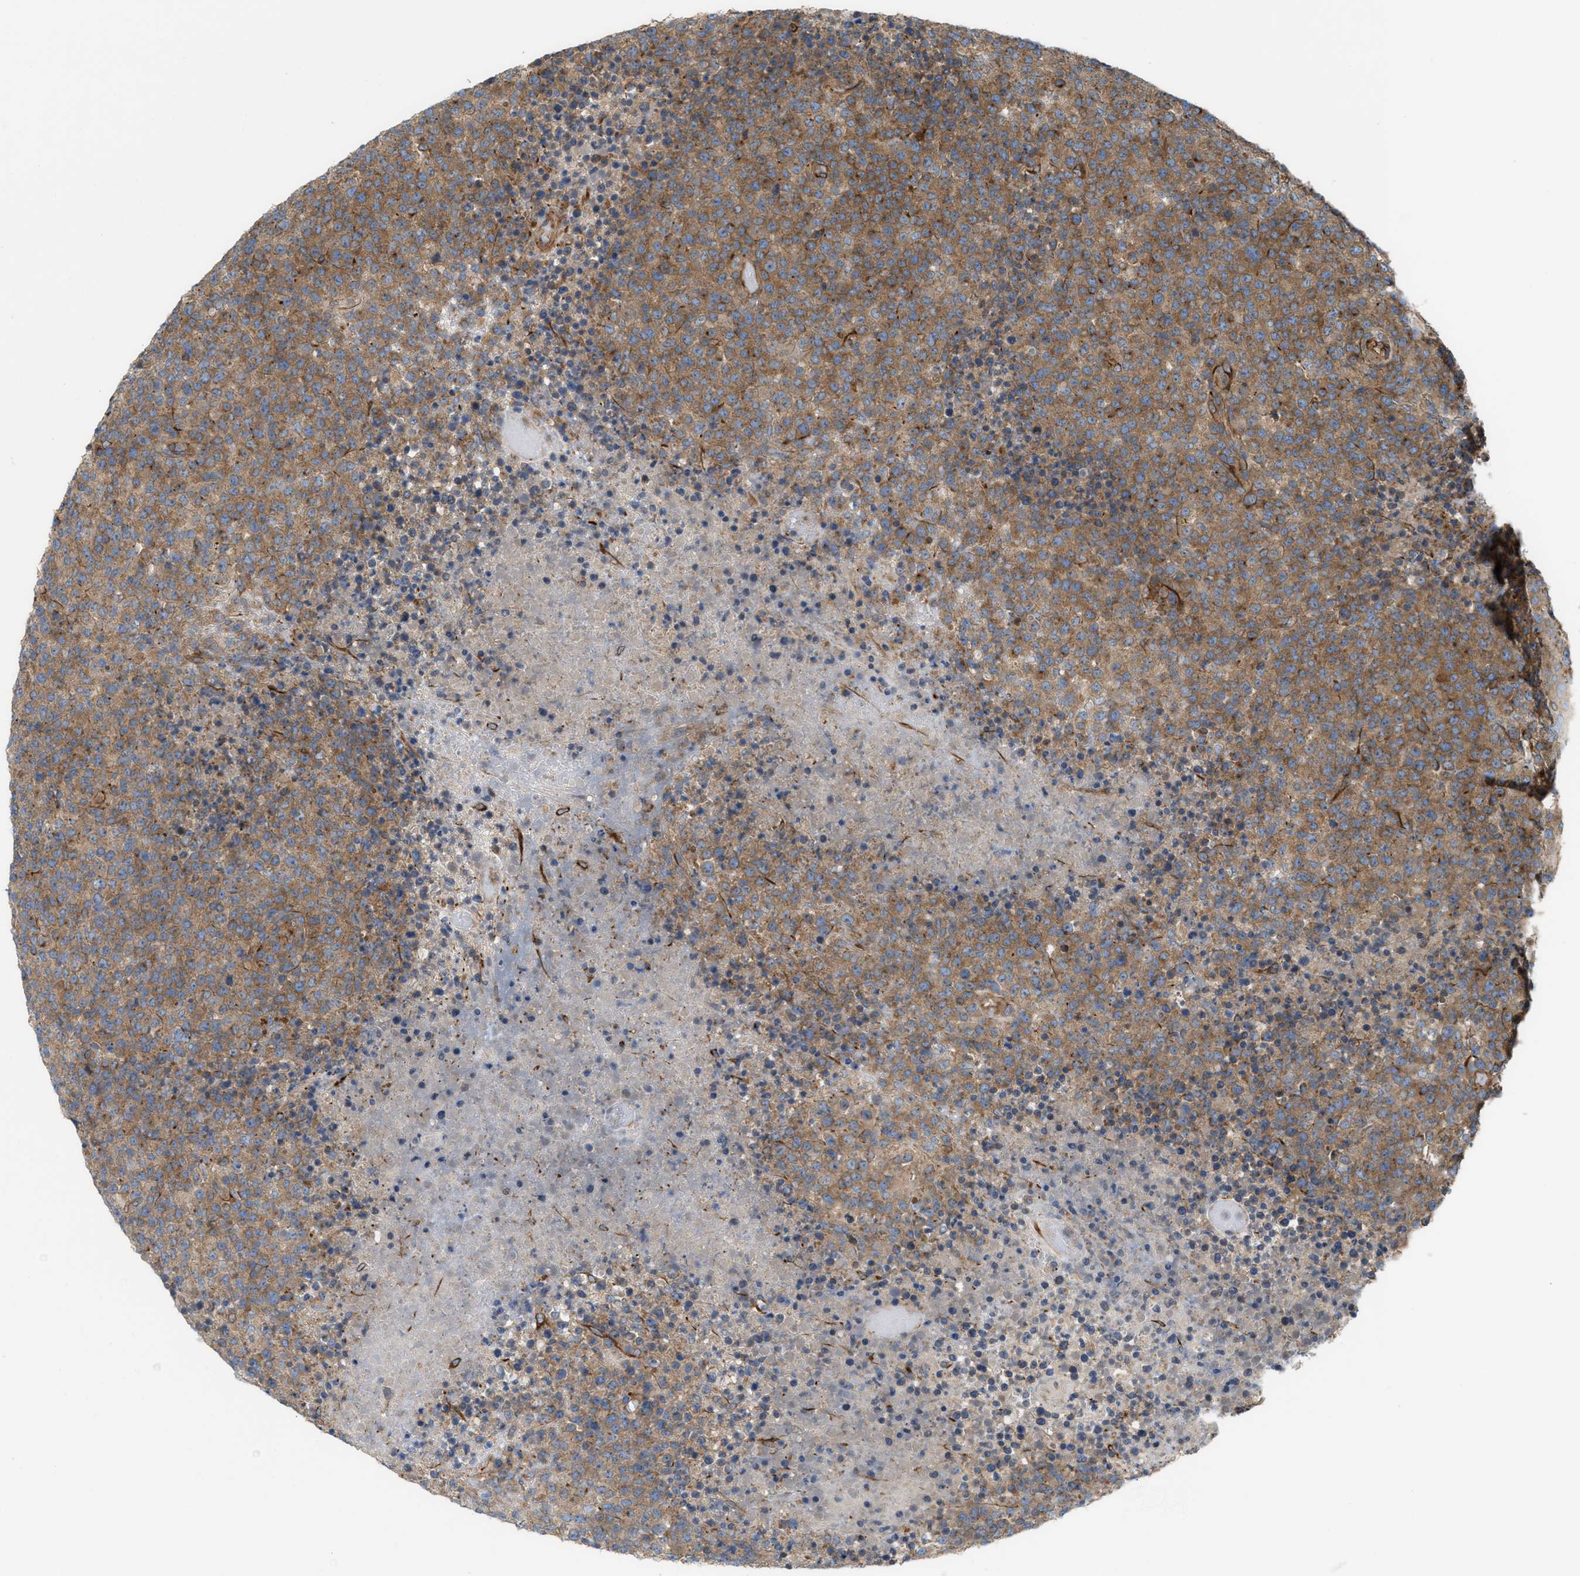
{"staining": {"intensity": "moderate", "quantity": "25%-75%", "location": "cytoplasmic/membranous"}, "tissue": "lymphoma", "cell_type": "Tumor cells", "image_type": "cancer", "snomed": [{"axis": "morphology", "description": "Malignant lymphoma, non-Hodgkin's type, High grade"}, {"axis": "topography", "description": "Lymph node"}], "caption": "Protein staining of lymphoma tissue displays moderate cytoplasmic/membranous expression in approximately 25%-75% of tumor cells.", "gene": "EPS15L1", "patient": {"sex": "male", "age": 13}}